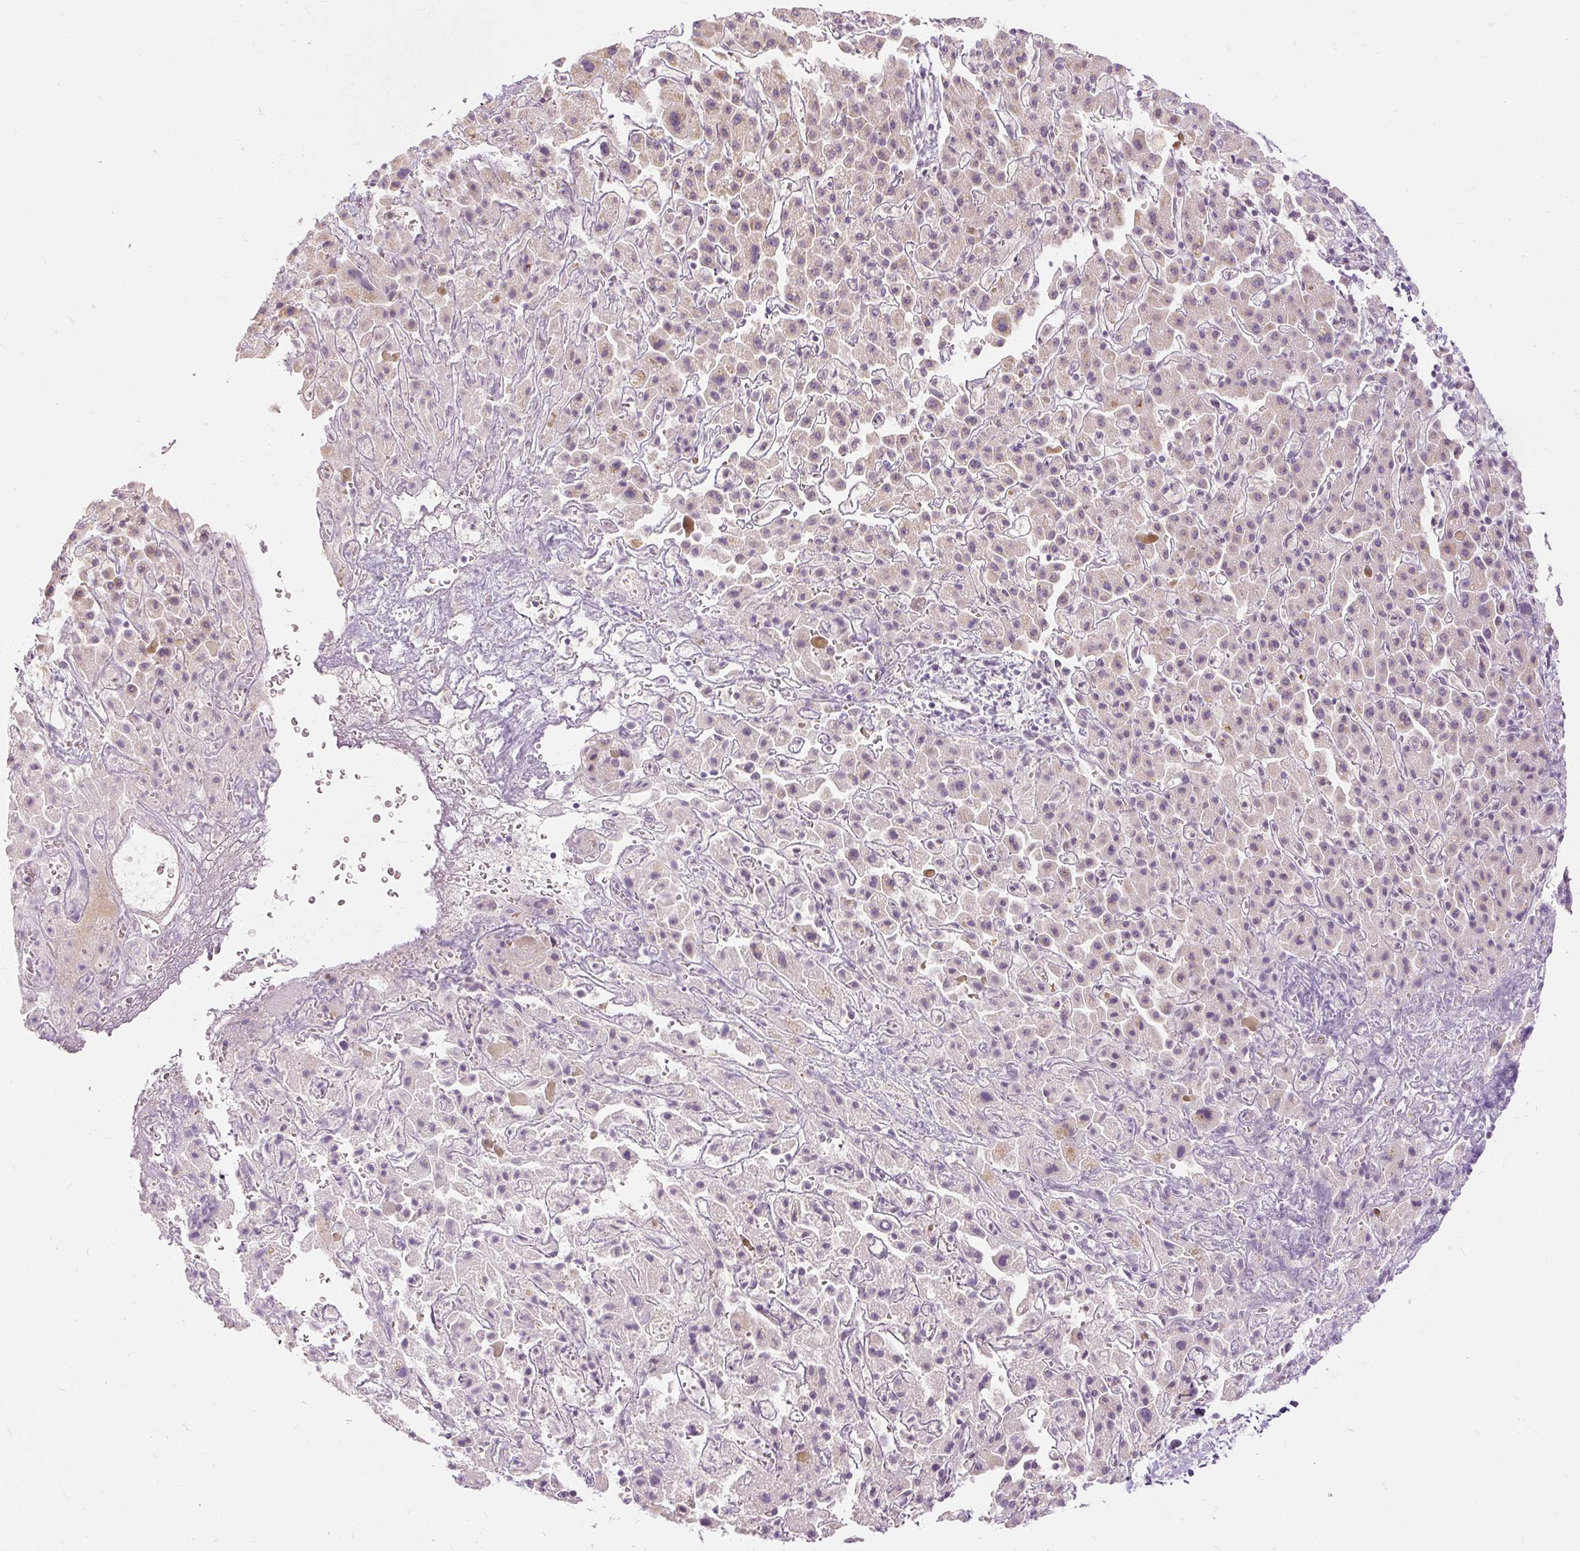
{"staining": {"intensity": "negative", "quantity": "none", "location": "none"}, "tissue": "liver cancer", "cell_type": "Tumor cells", "image_type": "cancer", "snomed": [{"axis": "morphology", "description": "Cholangiocarcinoma"}, {"axis": "topography", "description": "Liver"}], "caption": "IHC micrograph of liver cancer (cholangiocarcinoma) stained for a protein (brown), which reveals no positivity in tumor cells.", "gene": "CAPN3", "patient": {"sex": "female", "age": 52}}